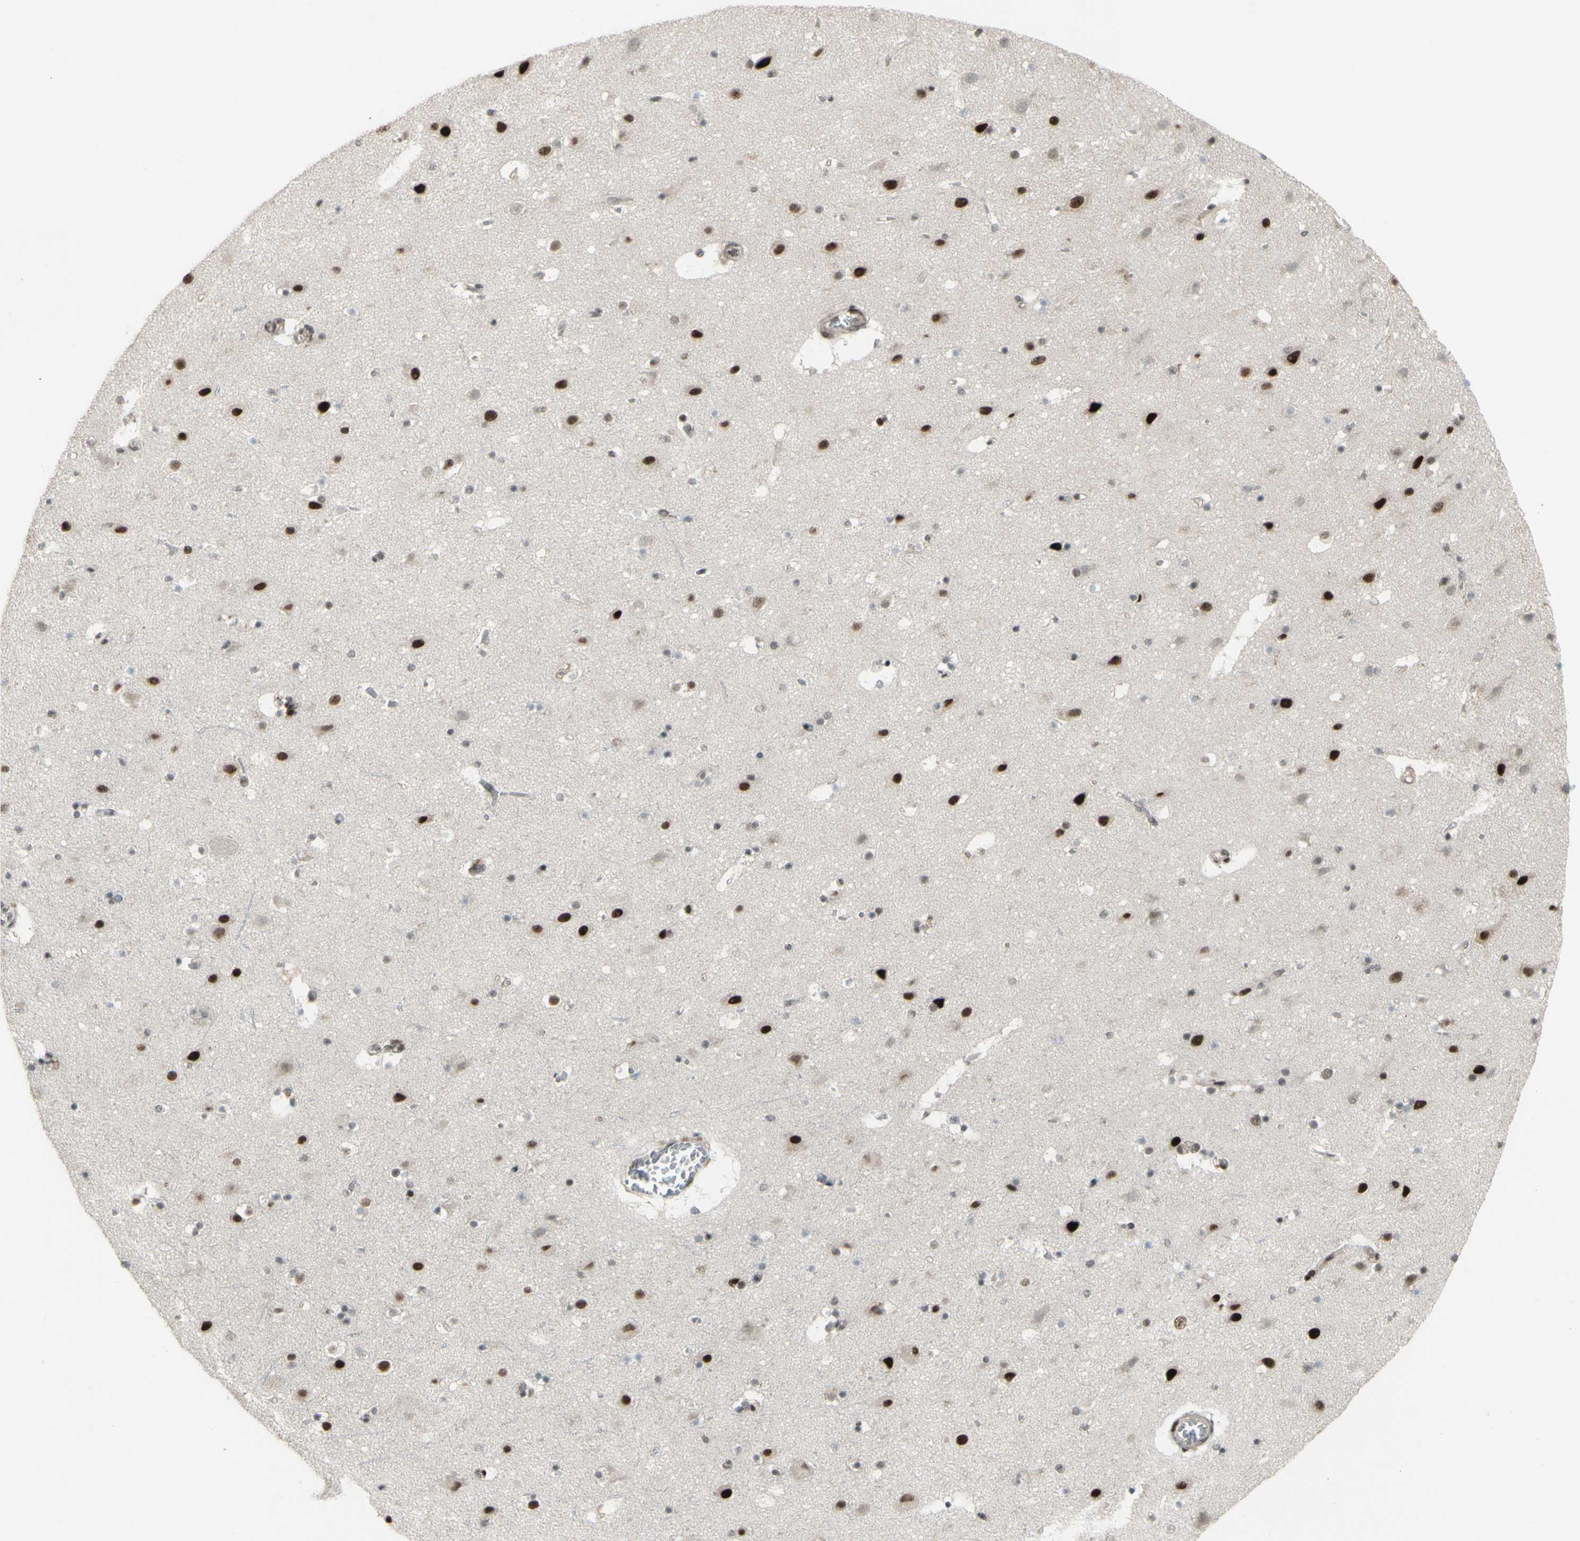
{"staining": {"intensity": "weak", "quantity": "25%-75%", "location": "nuclear"}, "tissue": "cerebral cortex", "cell_type": "Endothelial cells", "image_type": "normal", "snomed": [{"axis": "morphology", "description": "Normal tissue, NOS"}, {"axis": "topography", "description": "Cerebral cortex"}], "caption": "Immunohistochemistry micrograph of unremarkable cerebral cortex: human cerebral cortex stained using immunohistochemistry exhibits low levels of weak protein expression localized specifically in the nuclear of endothelial cells, appearing as a nuclear brown color.", "gene": "SUPT6H", "patient": {"sex": "male", "age": 45}}